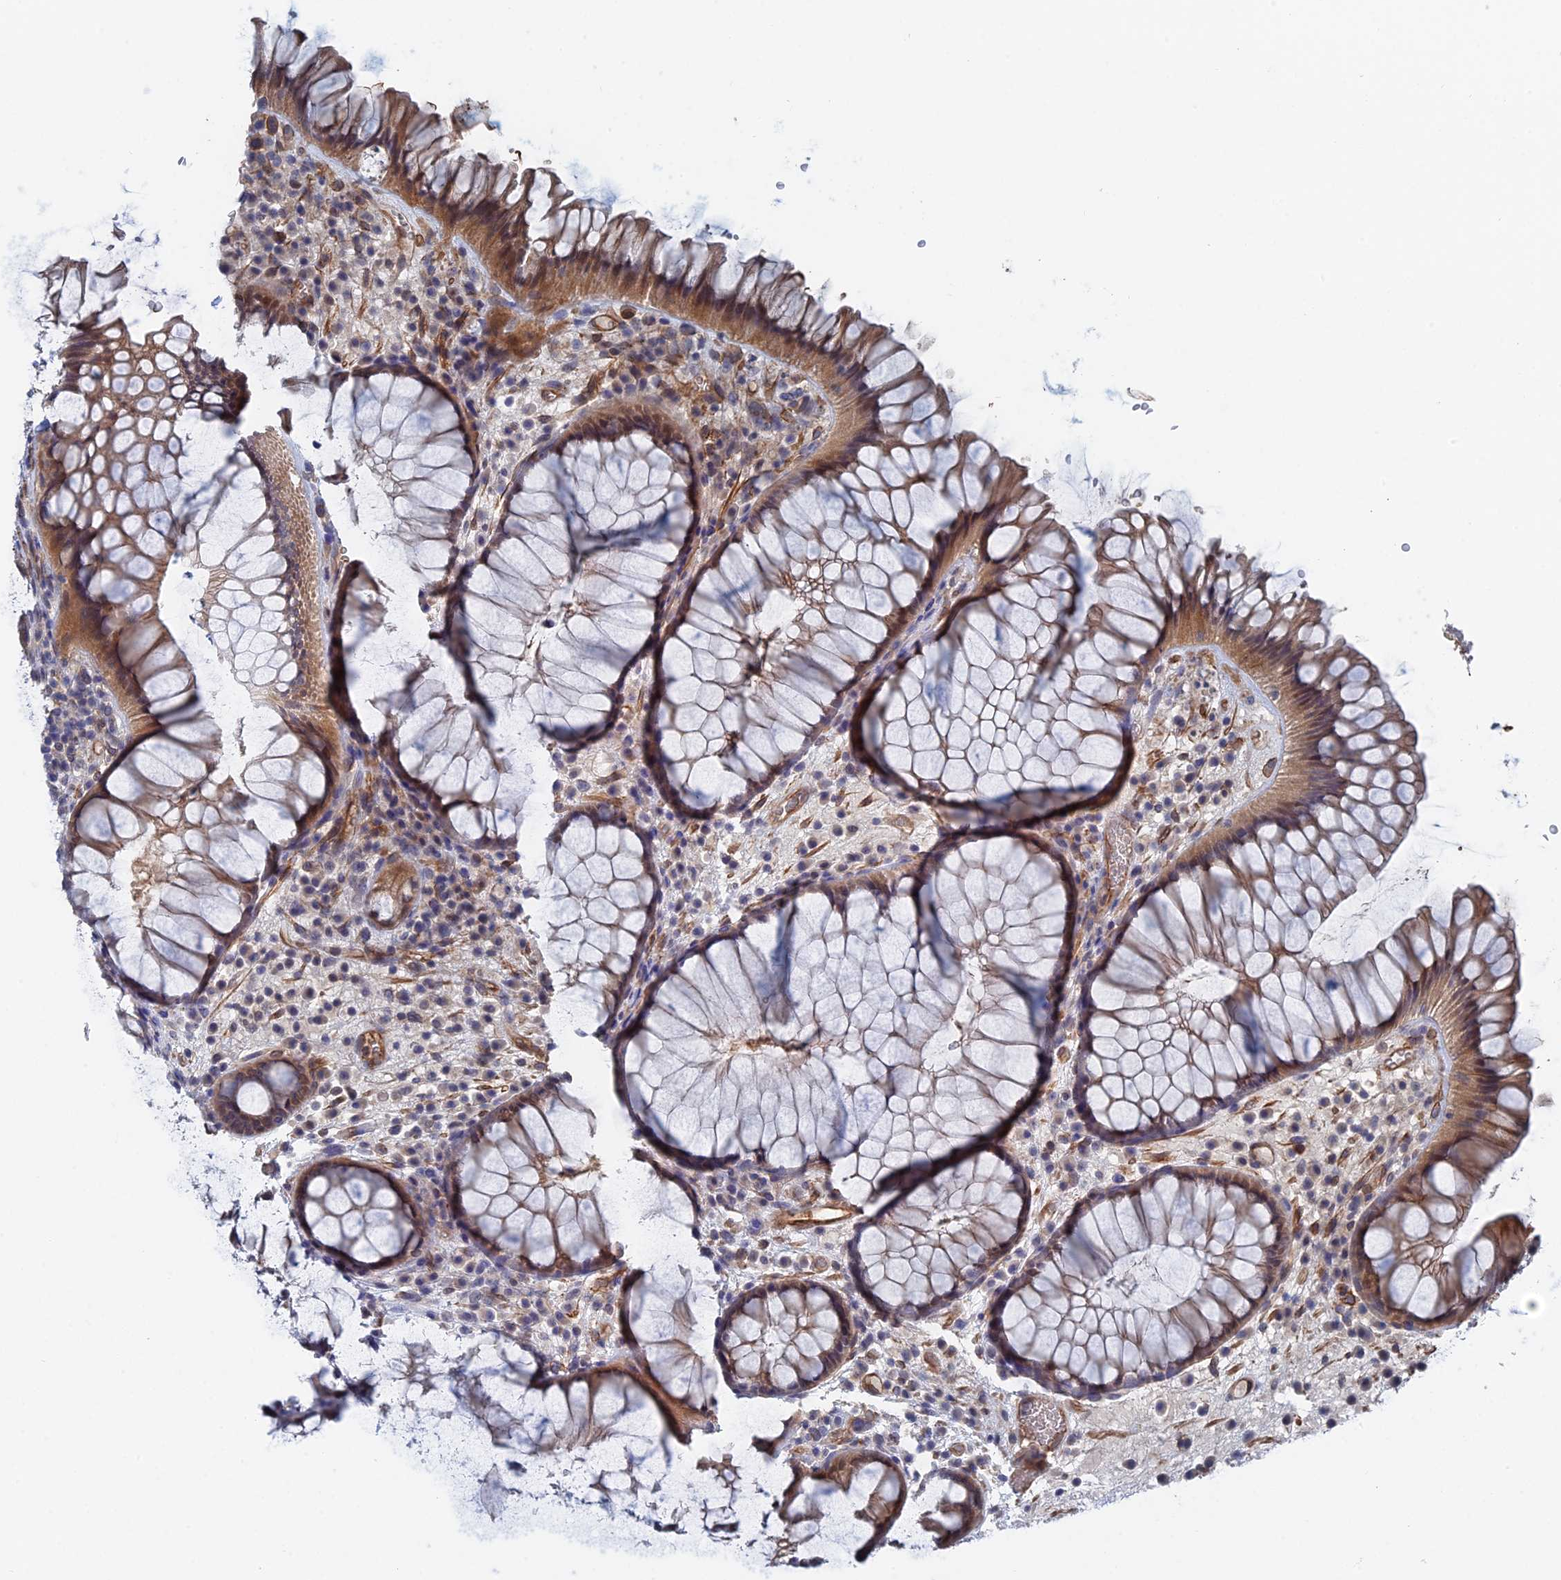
{"staining": {"intensity": "moderate", "quantity": "25%-75%", "location": "cytoplasmic/membranous"}, "tissue": "rectum", "cell_type": "Glandular cells", "image_type": "normal", "snomed": [{"axis": "morphology", "description": "Normal tissue, NOS"}, {"axis": "topography", "description": "Rectum"}], "caption": "Rectum stained with IHC reveals moderate cytoplasmic/membranous expression in approximately 25%-75% of glandular cells. Nuclei are stained in blue.", "gene": "MTHFSD", "patient": {"sex": "male", "age": 51}}